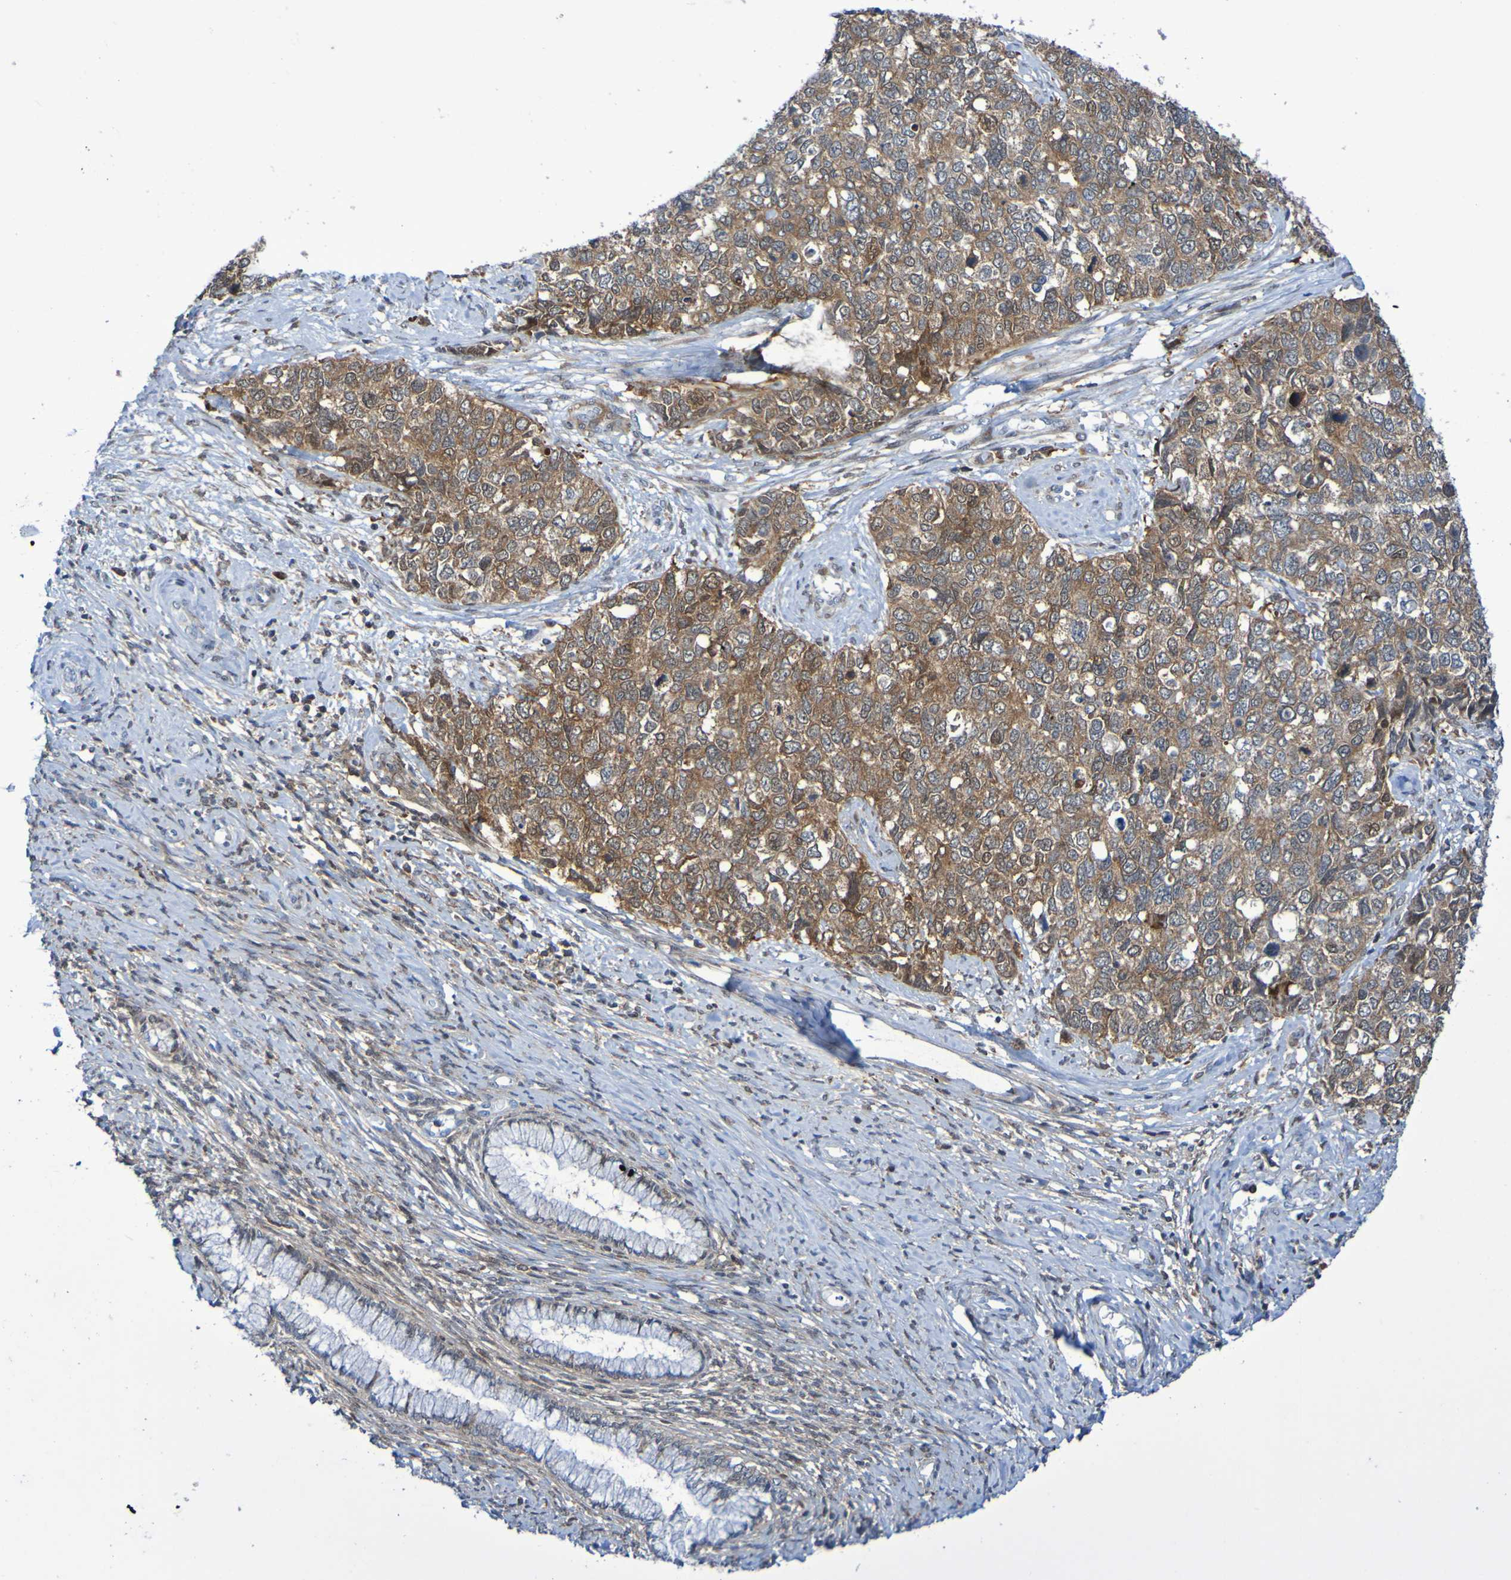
{"staining": {"intensity": "moderate", "quantity": ">75%", "location": "cytoplasmic/membranous"}, "tissue": "cervical cancer", "cell_type": "Tumor cells", "image_type": "cancer", "snomed": [{"axis": "morphology", "description": "Squamous cell carcinoma, NOS"}, {"axis": "topography", "description": "Cervix"}], "caption": "Moderate cytoplasmic/membranous positivity for a protein is appreciated in about >75% of tumor cells of cervical cancer using IHC.", "gene": "ATIC", "patient": {"sex": "female", "age": 63}}